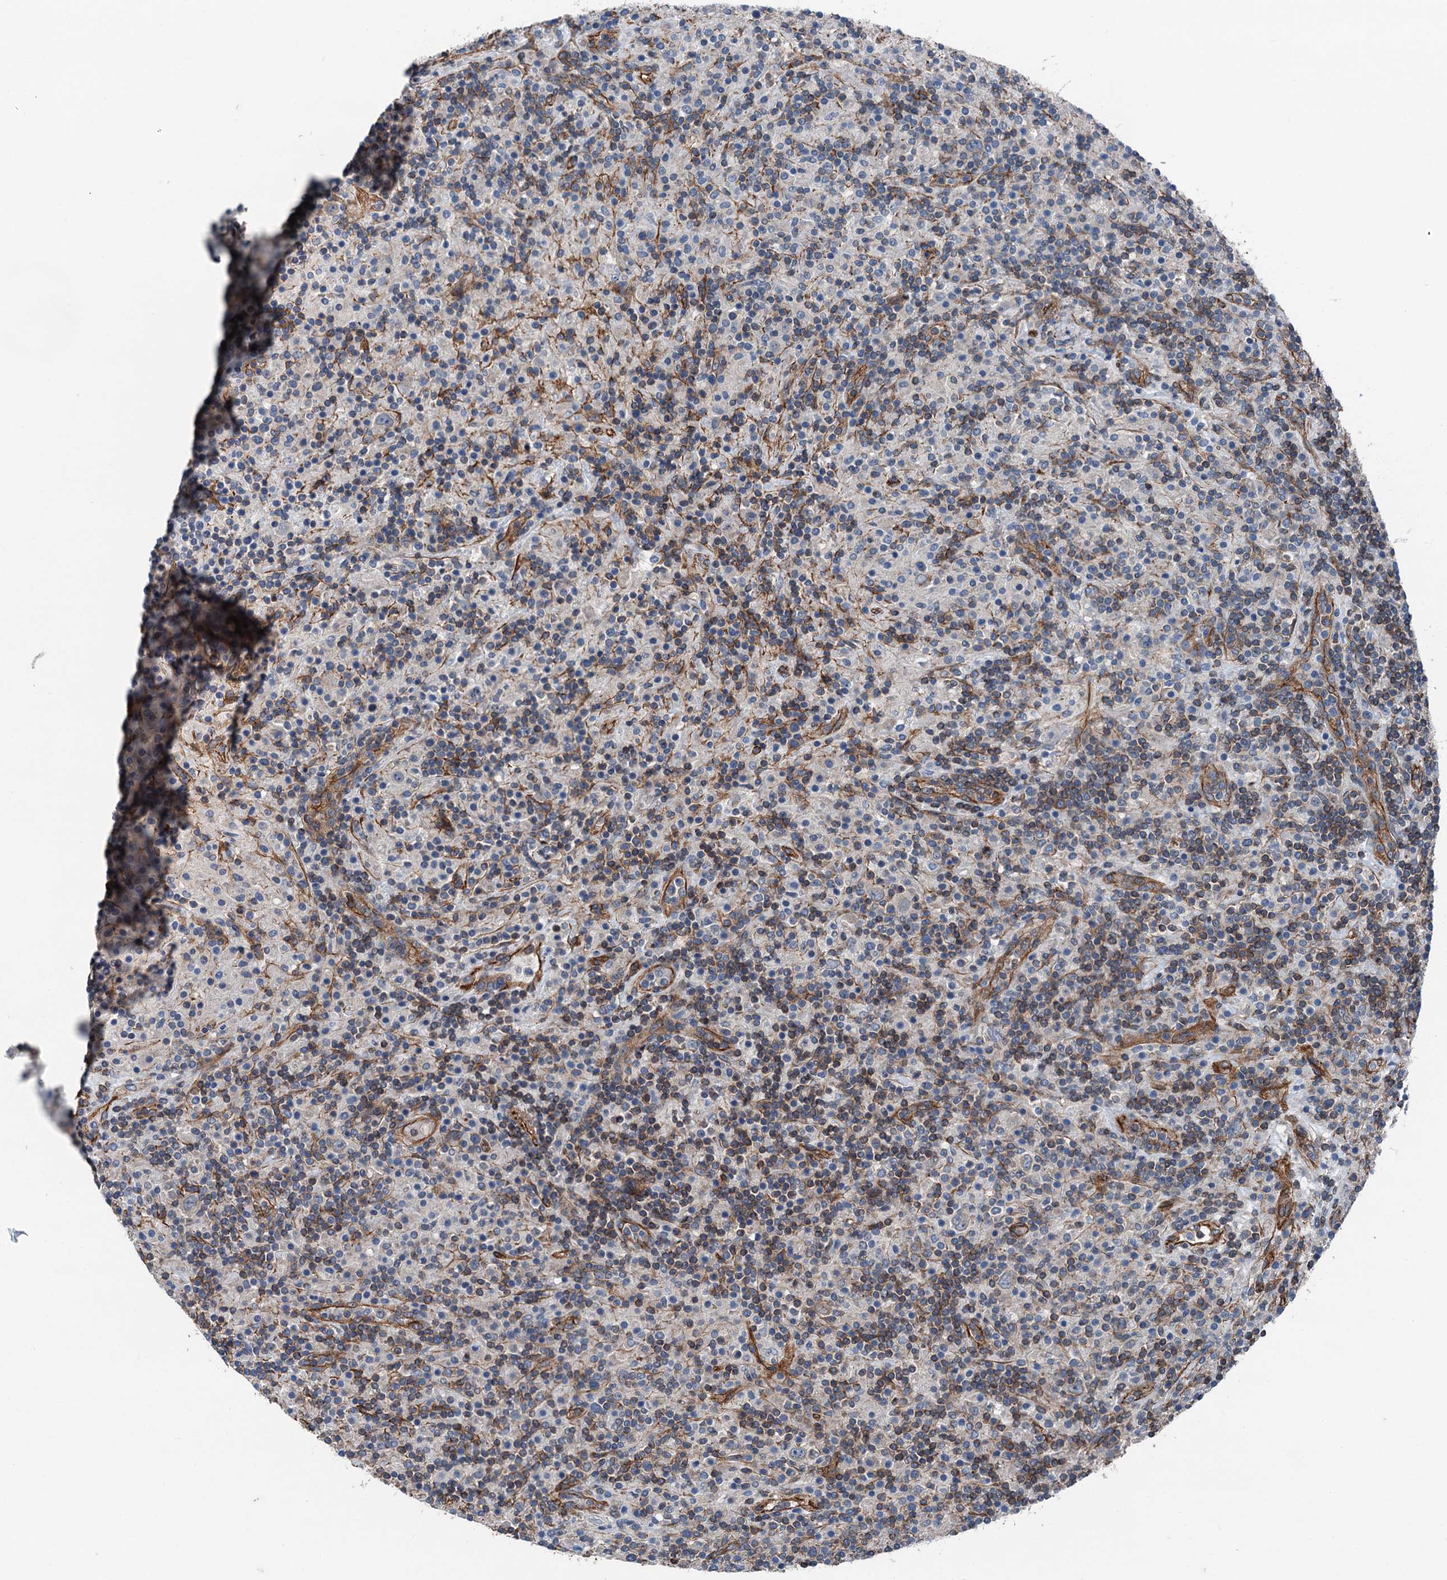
{"staining": {"intensity": "negative", "quantity": "none", "location": "none"}, "tissue": "lymphoma", "cell_type": "Tumor cells", "image_type": "cancer", "snomed": [{"axis": "morphology", "description": "Hodgkin's disease, NOS"}, {"axis": "topography", "description": "Lymph node"}], "caption": "Hodgkin's disease was stained to show a protein in brown. There is no significant positivity in tumor cells.", "gene": "NMRAL1", "patient": {"sex": "male", "age": 70}}